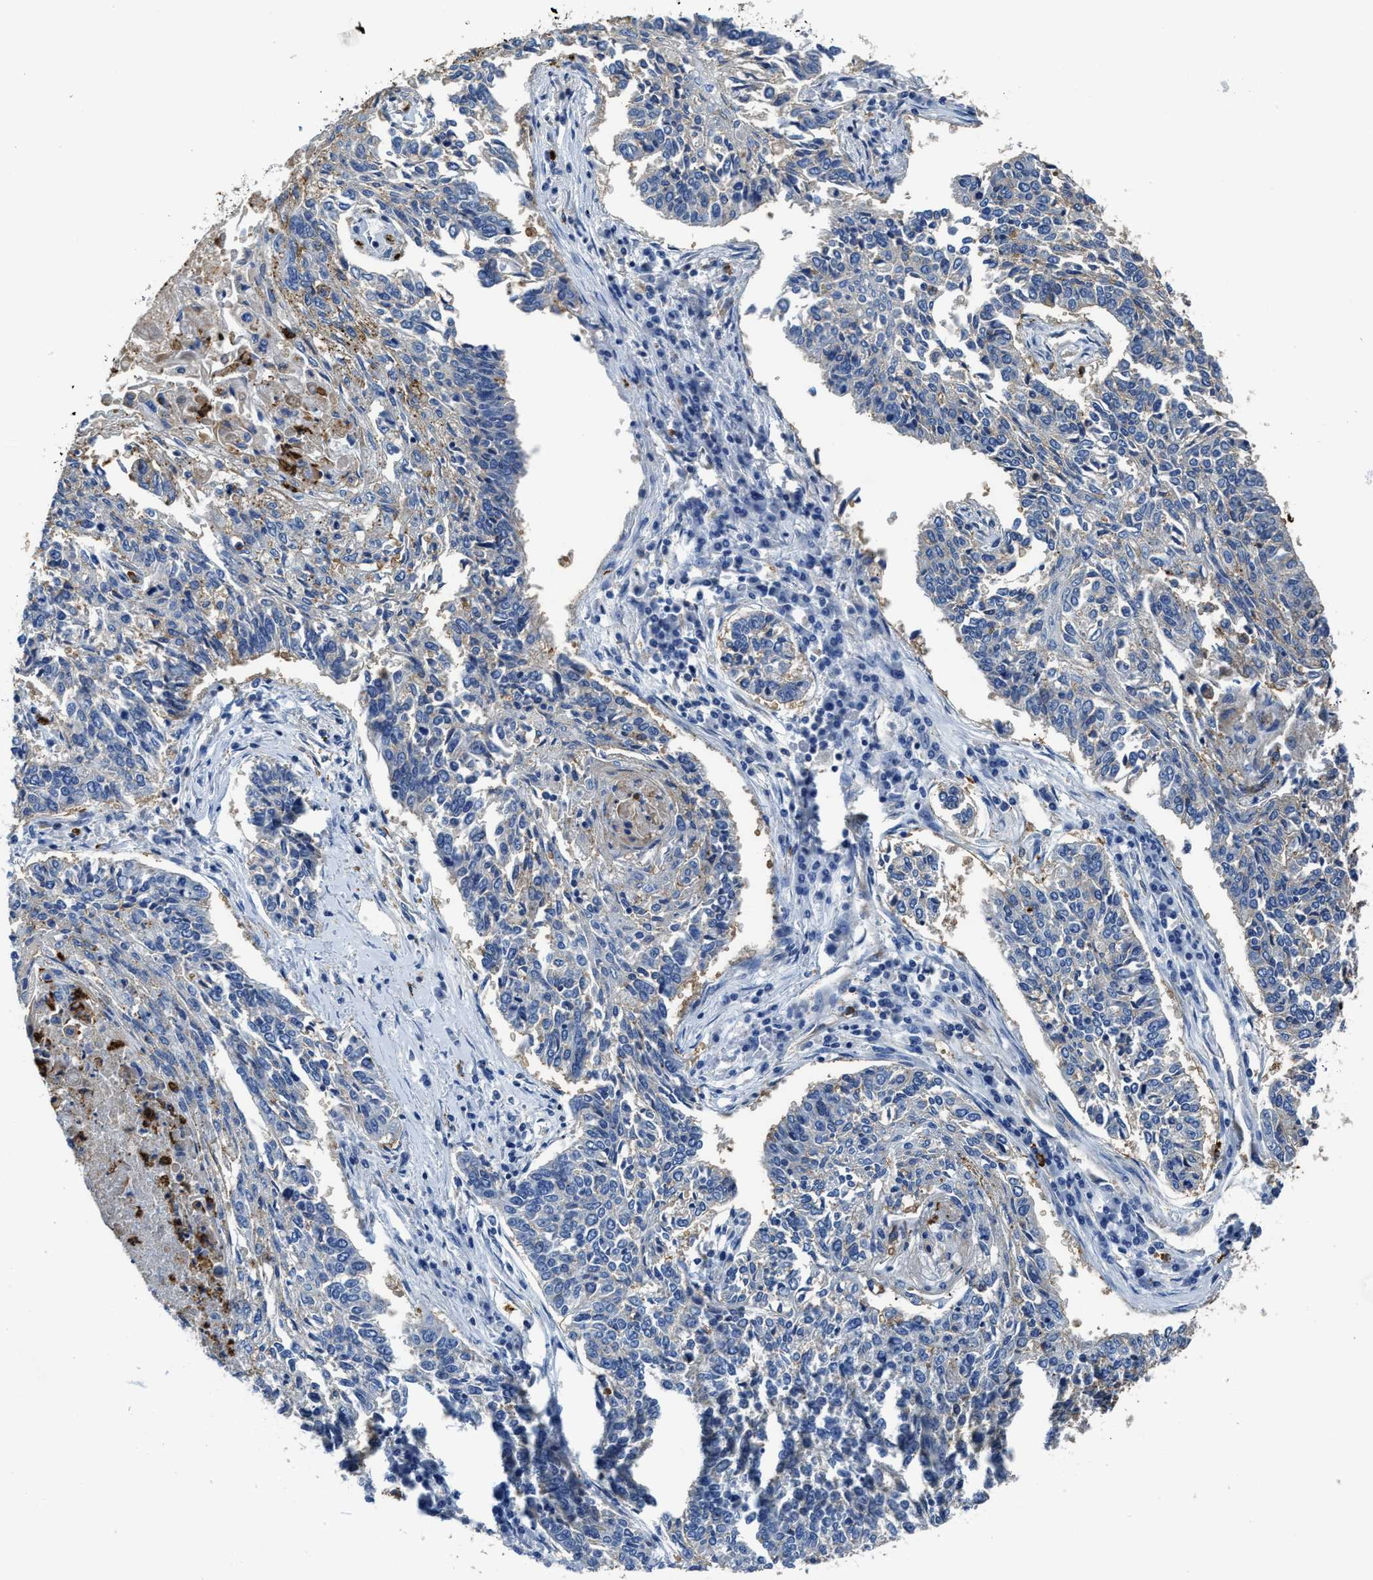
{"staining": {"intensity": "negative", "quantity": "none", "location": "none"}, "tissue": "lung cancer", "cell_type": "Tumor cells", "image_type": "cancer", "snomed": [{"axis": "morphology", "description": "Normal tissue, NOS"}, {"axis": "morphology", "description": "Squamous cell carcinoma, NOS"}, {"axis": "topography", "description": "Cartilage tissue"}, {"axis": "topography", "description": "Bronchus"}, {"axis": "topography", "description": "Lung"}], "caption": "This is an immunohistochemistry image of human lung cancer (squamous cell carcinoma). There is no expression in tumor cells.", "gene": "TRAF6", "patient": {"sex": "female", "age": 49}}